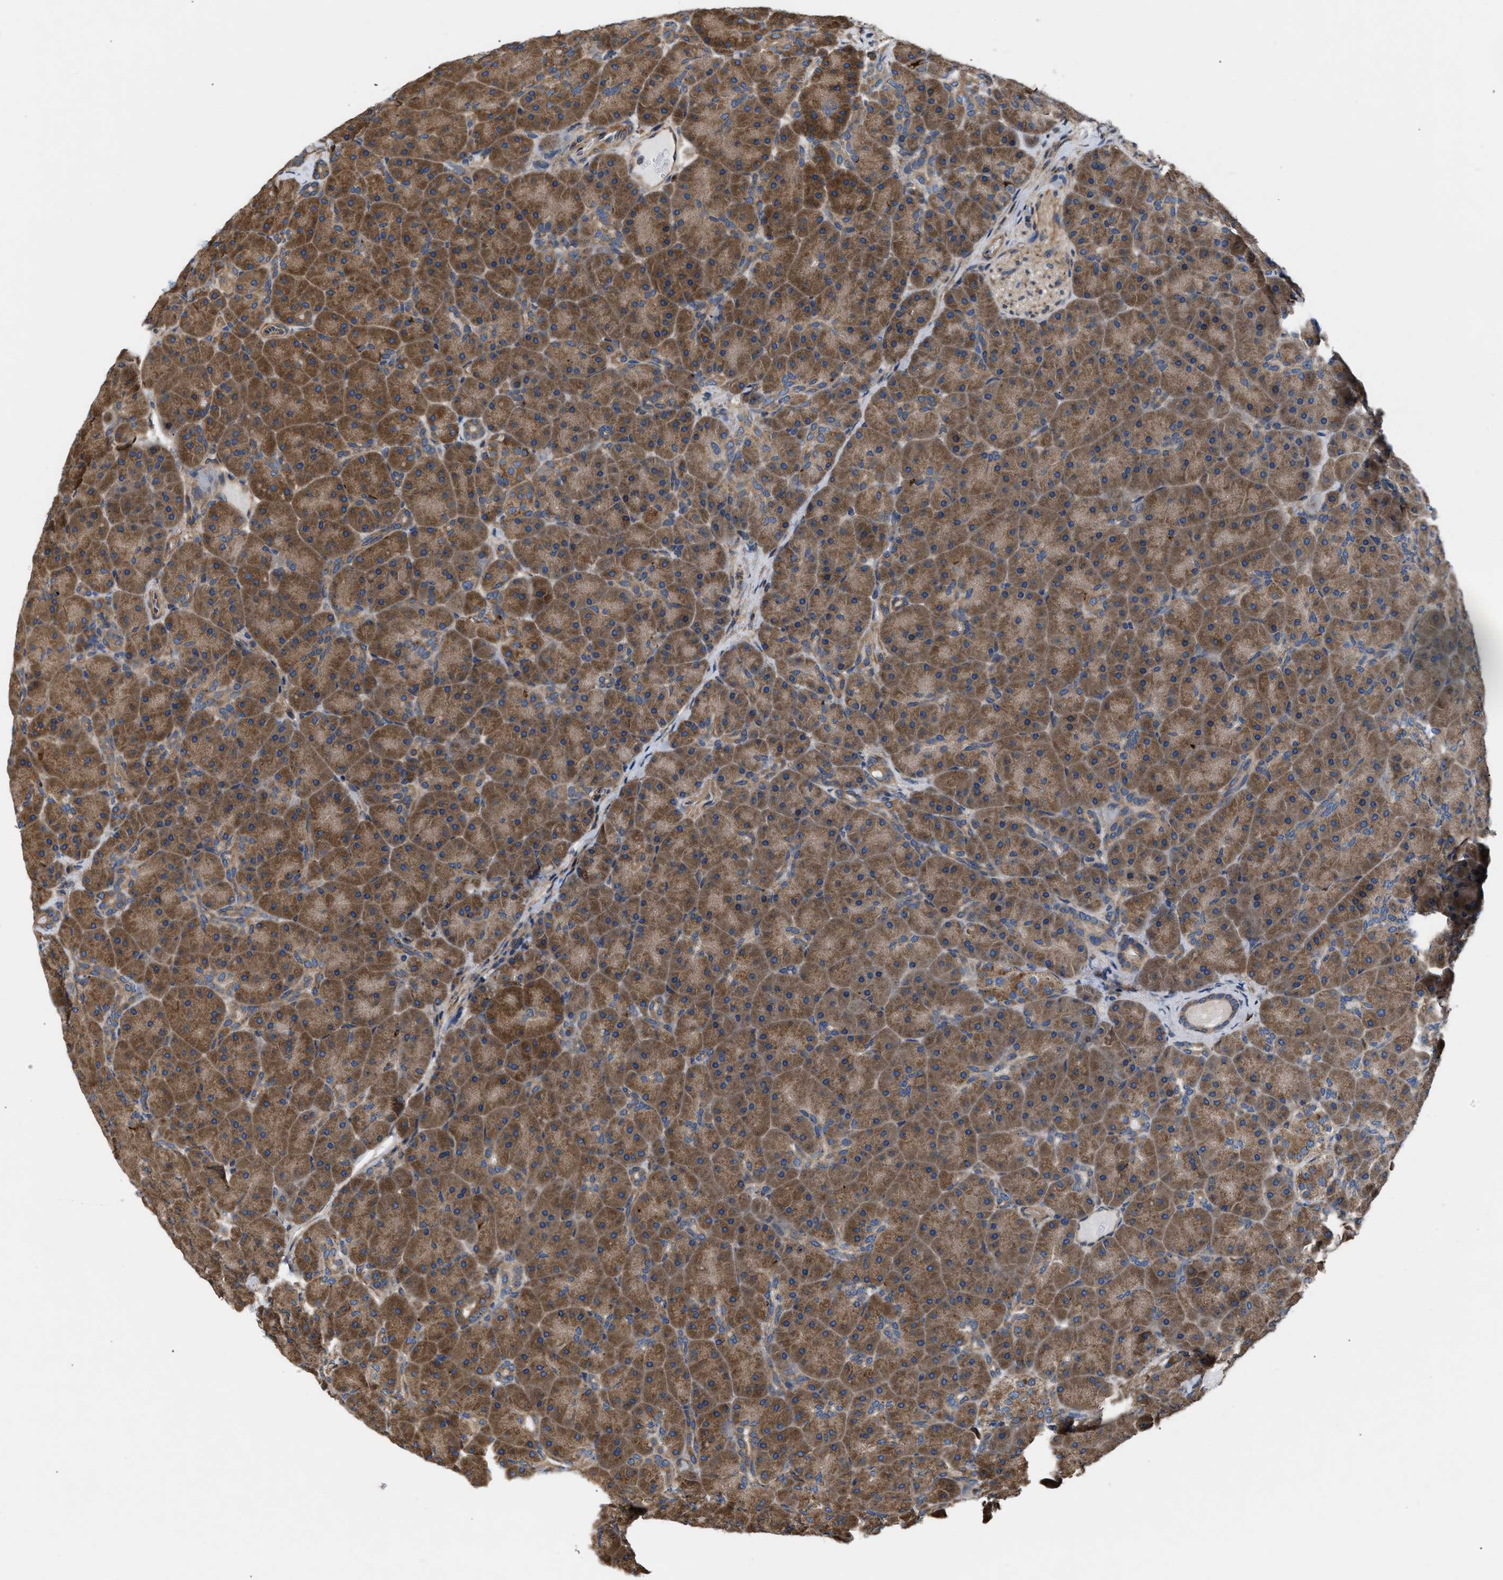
{"staining": {"intensity": "moderate", "quantity": ">75%", "location": "cytoplasmic/membranous"}, "tissue": "pancreas", "cell_type": "Exocrine glandular cells", "image_type": "normal", "snomed": [{"axis": "morphology", "description": "Normal tissue, NOS"}, {"axis": "topography", "description": "Pancreas"}], "caption": "Protein expression analysis of normal pancreas exhibits moderate cytoplasmic/membranous staining in about >75% of exocrine glandular cells. (DAB (3,3'-diaminobenzidine) = brown stain, brightfield microscopy at high magnification).", "gene": "CEP128", "patient": {"sex": "male", "age": 66}}